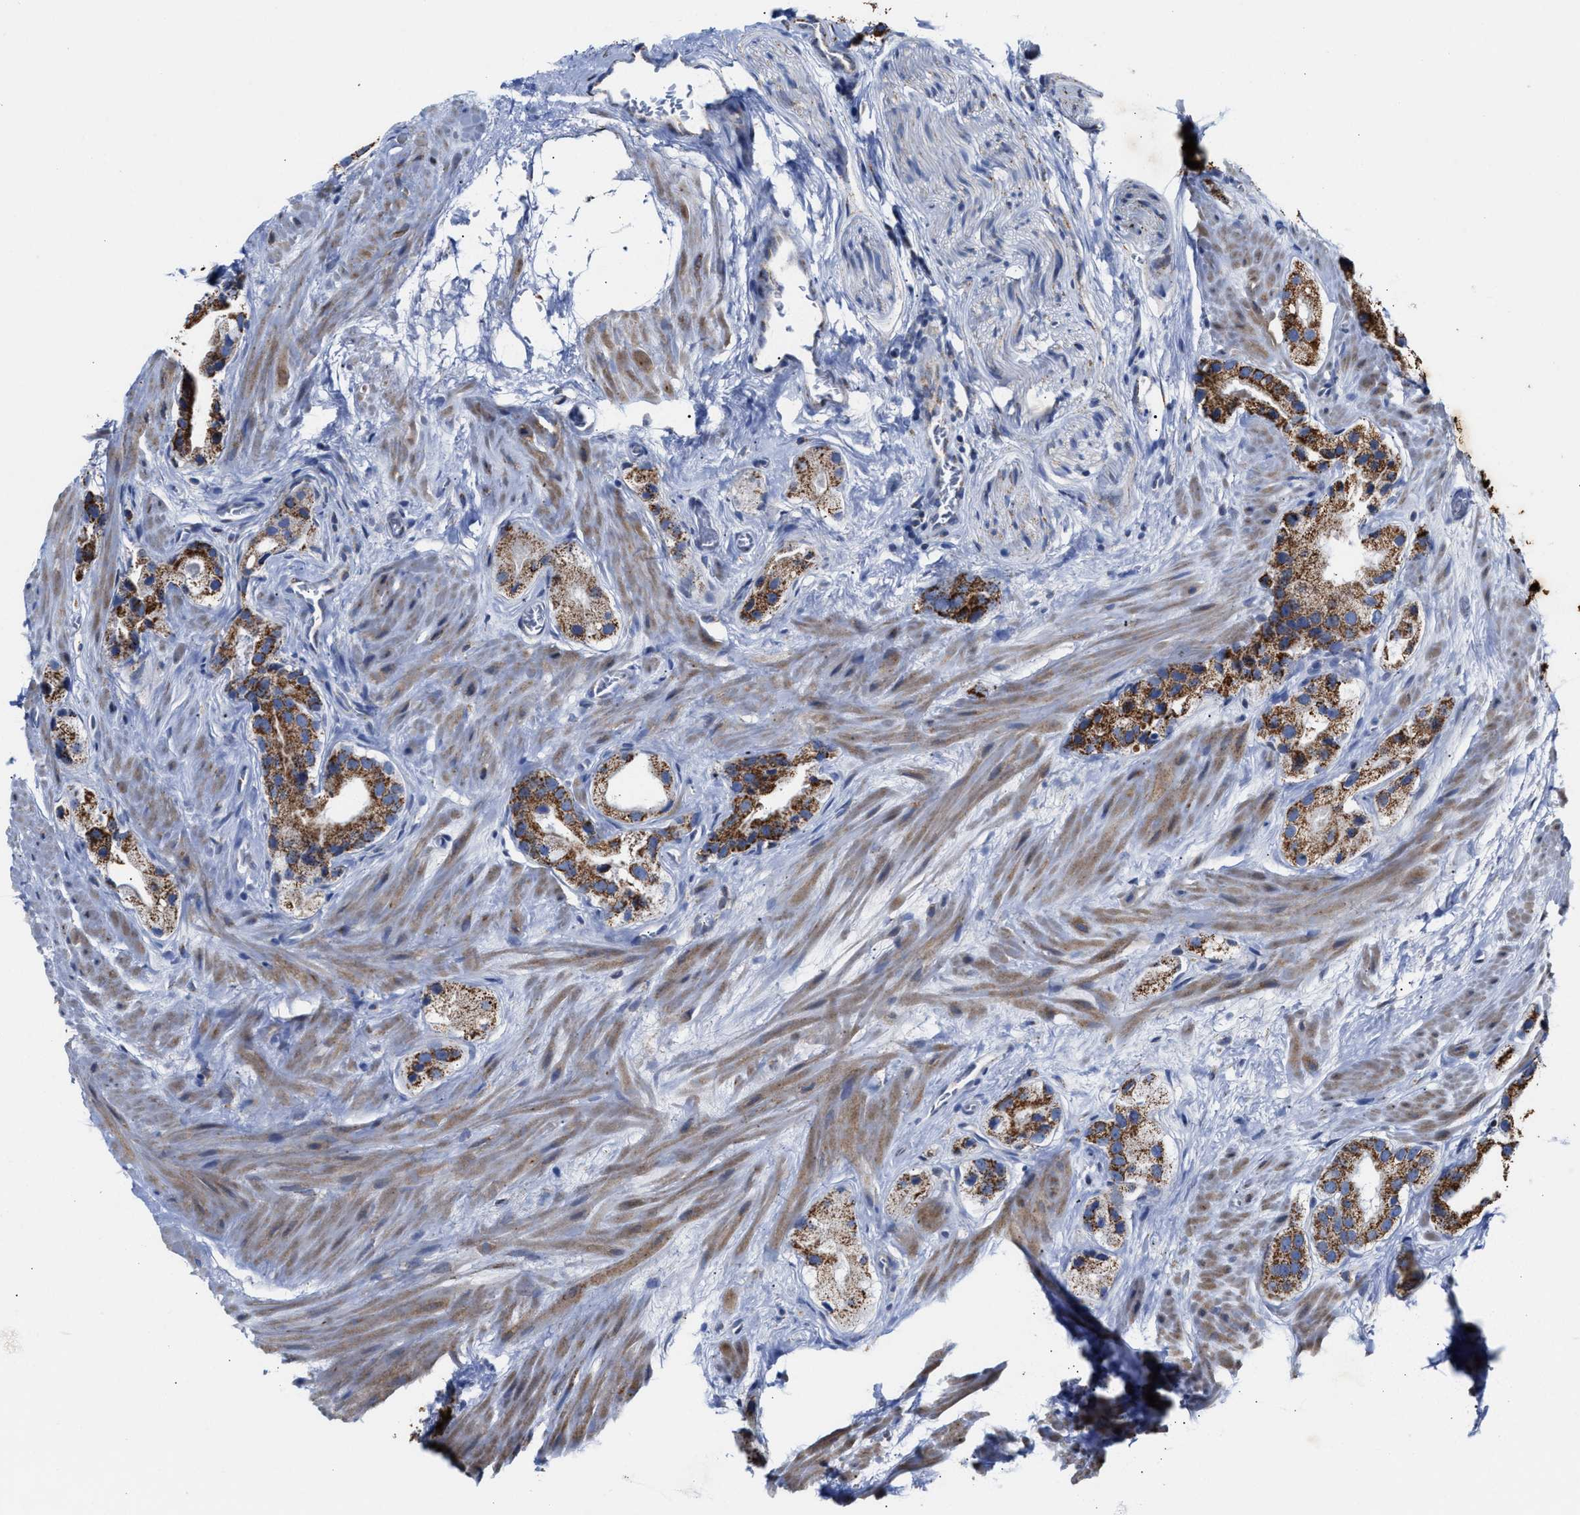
{"staining": {"intensity": "strong", "quantity": ">75%", "location": "cytoplasmic/membranous"}, "tissue": "prostate cancer", "cell_type": "Tumor cells", "image_type": "cancer", "snomed": [{"axis": "morphology", "description": "Adenocarcinoma, High grade"}, {"axis": "topography", "description": "Prostate"}], "caption": "Brown immunohistochemical staining in prostate cancer (adenocarcinoma (high-grade)) shows strong cytoplasmic/membranous staining in about >75% of tumor cells.", "gene": "JAG1", "patient": {"sex": "male", "age": 63}}